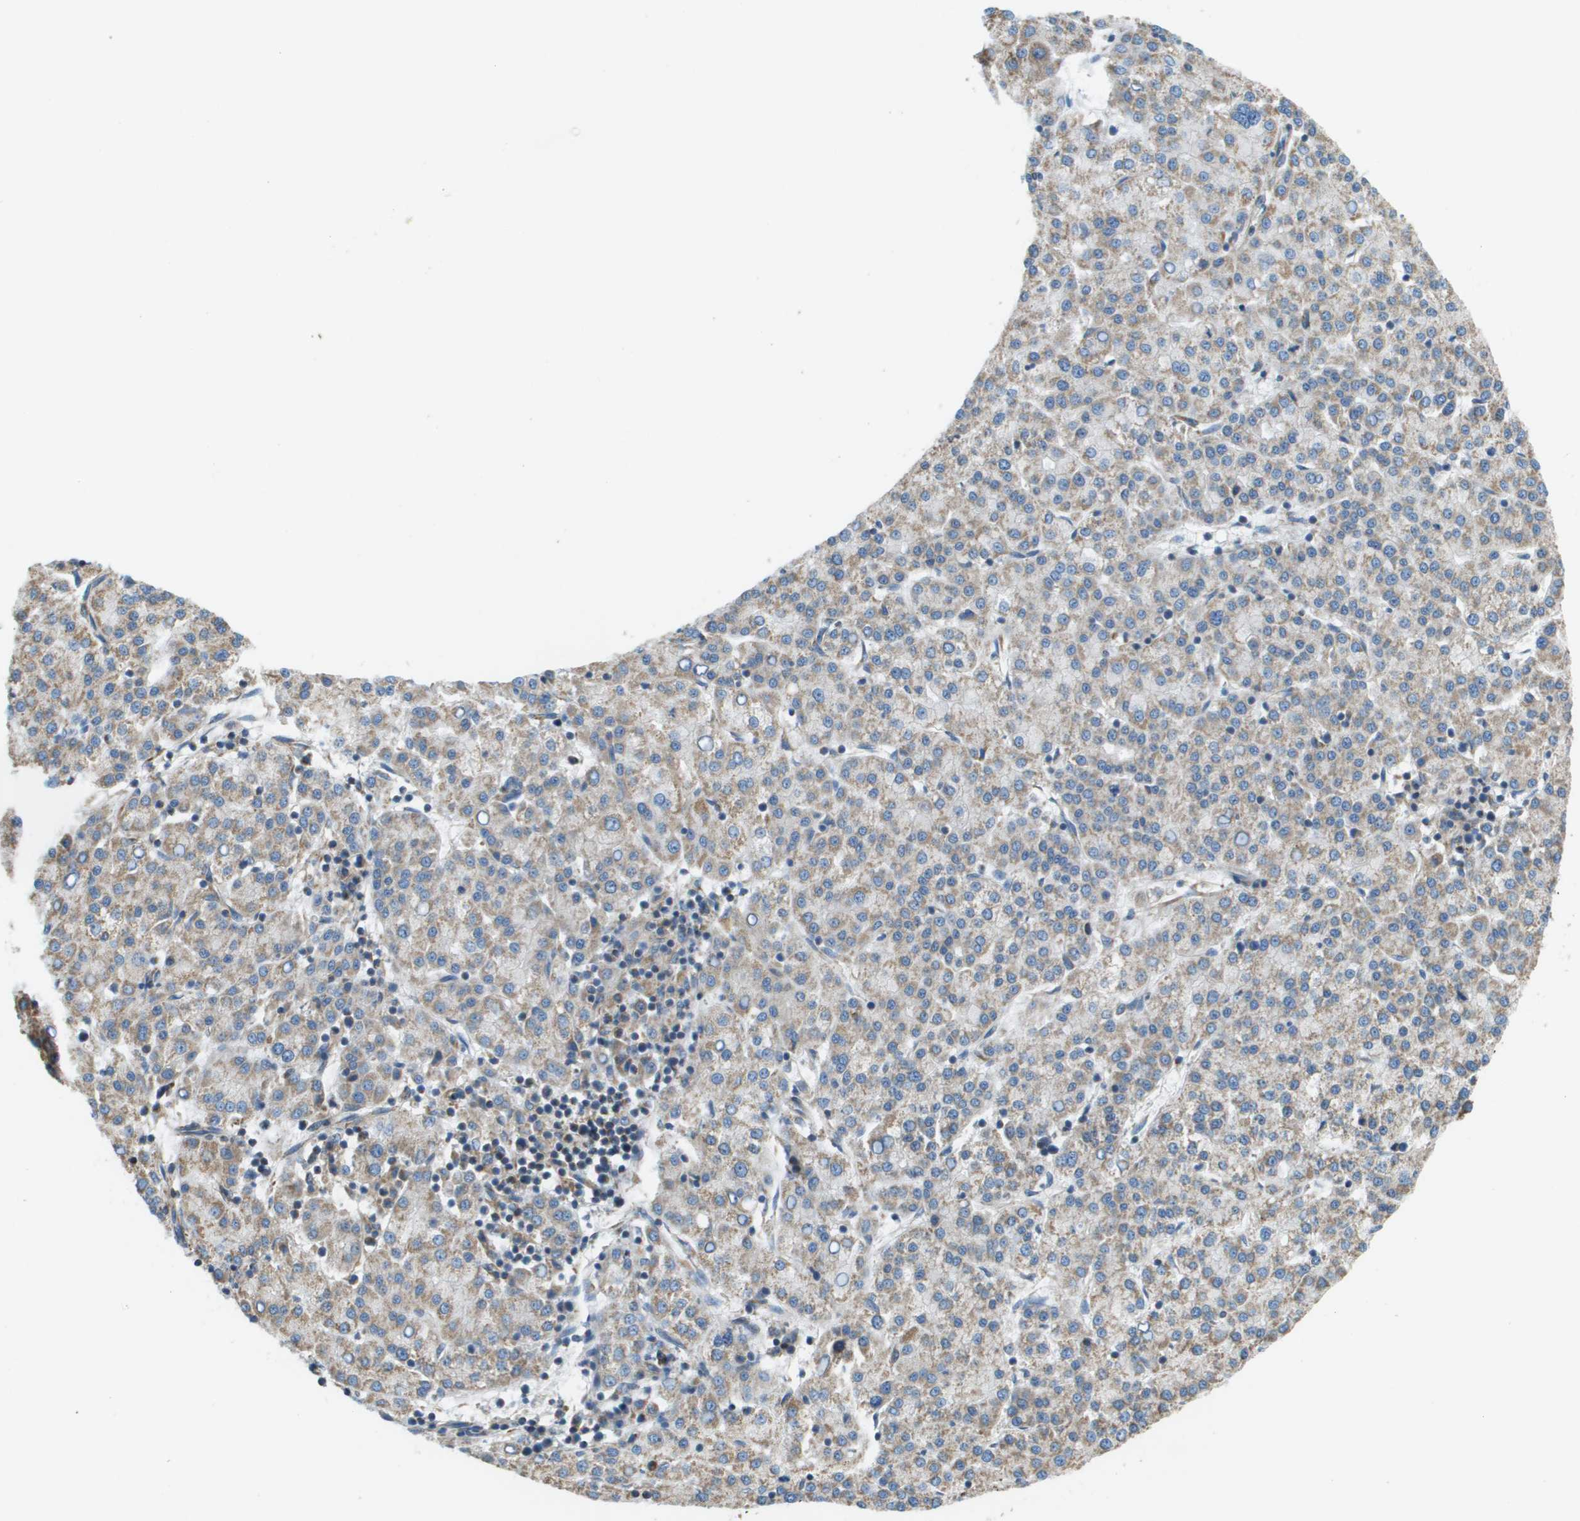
{"staining": {"intensity": "weak", "quantity": ">75%", "location": "cytoplasmic/membranous"}, "tissue": "liver cancer", "cell_type": "Tumor cells", "image_type": "cancer", "snomed": [{"axis": "morphology", "description": "Carcinoma, Hepatocellular, NOS"}, {"axis": "topography", "description": "Liver"}], "caption": "A histopathology image showing weak cytoplasmic/membranous positivity in approximately >75% of tumor cells in liver hepatocellular carcinoma, as visualized by brown immunohistochemical staining.", "gene": "TAOK3", "patient": {"sex": "female", "age": 58}}